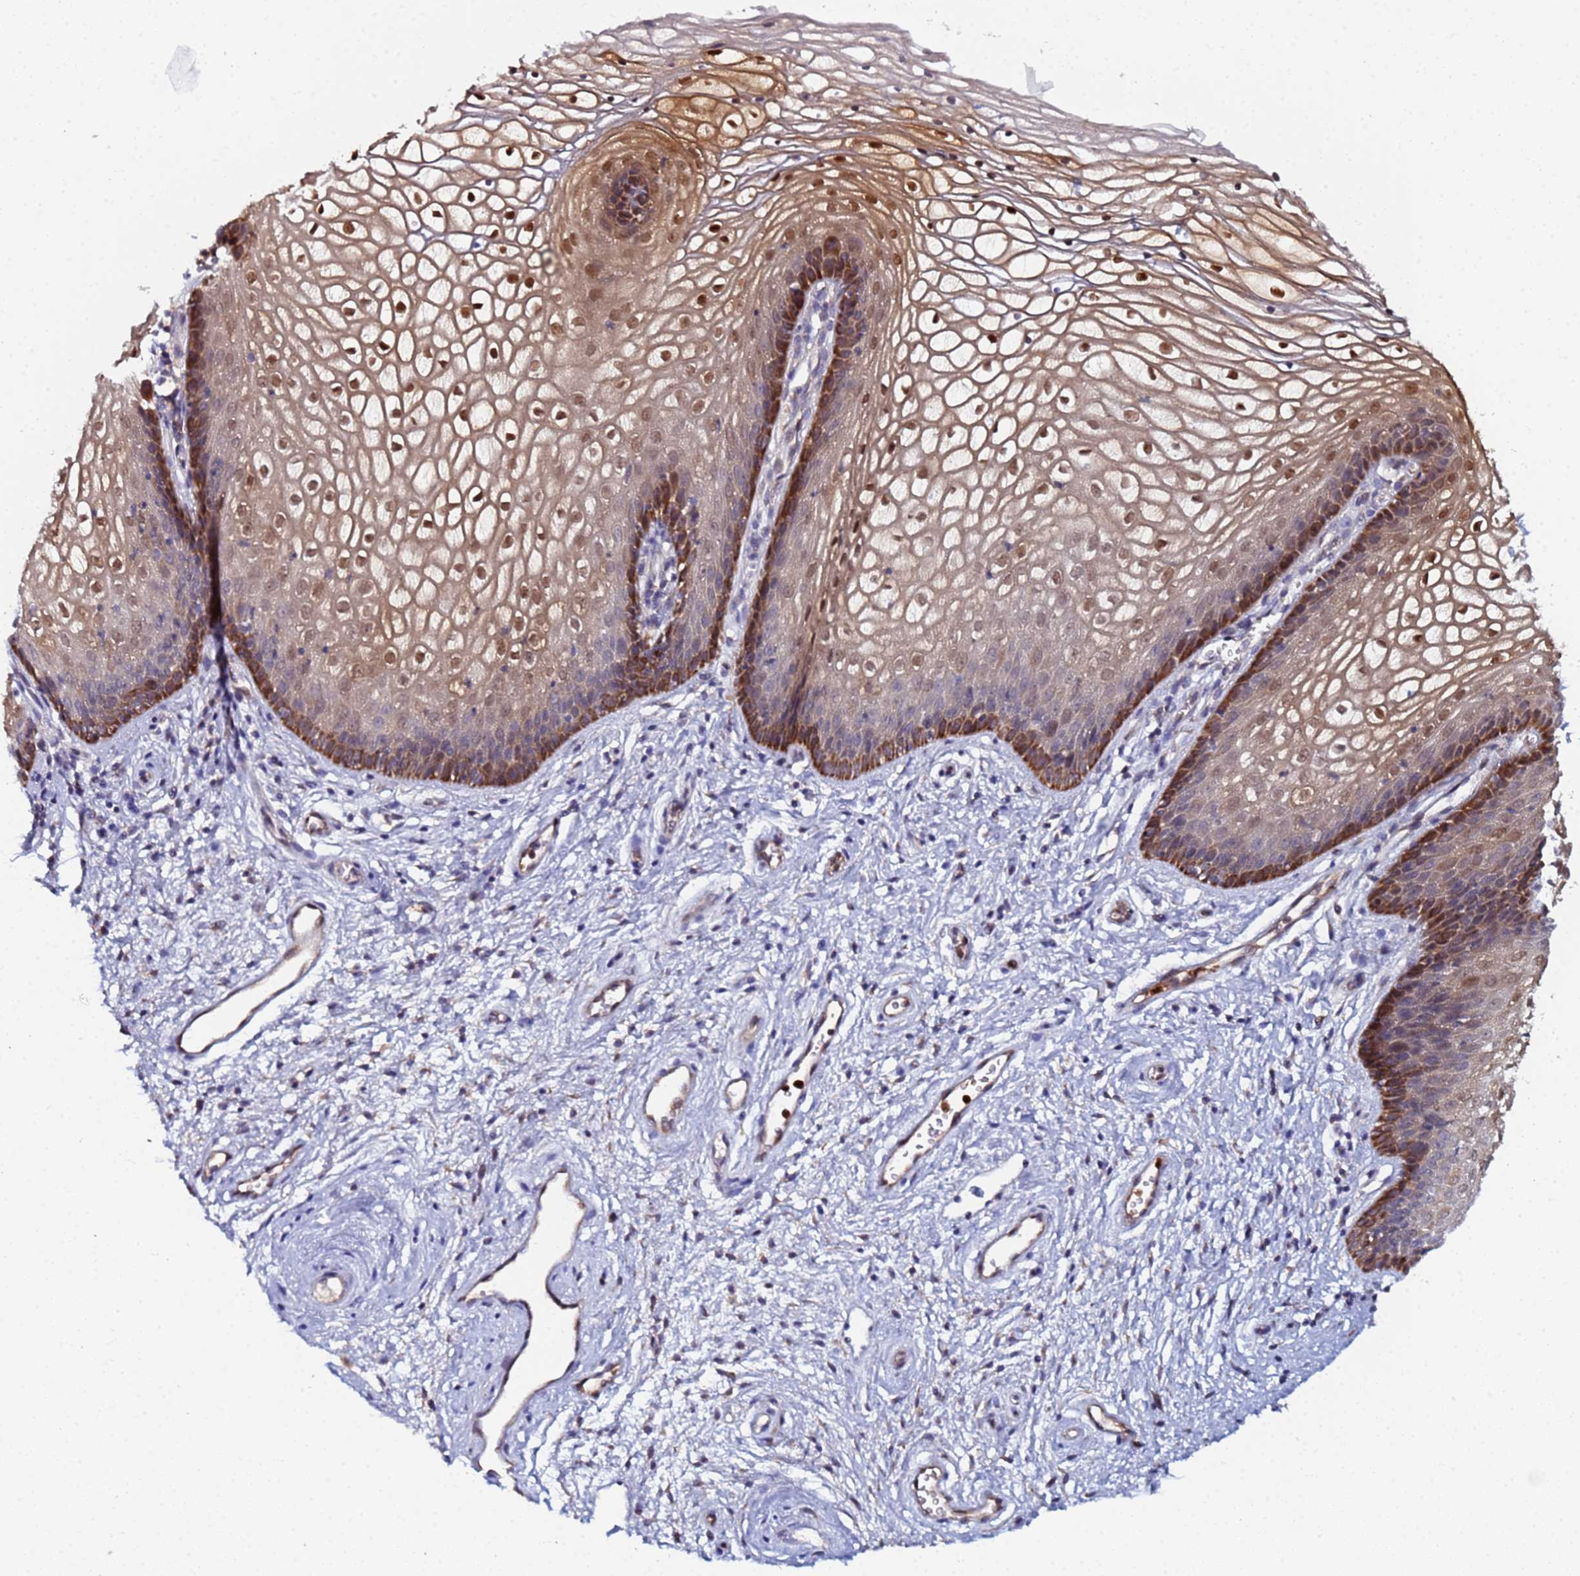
{"staining": {"intensity": "strong", "quantity": "25%-75%", "location": "cytoplasmic/membranous,nuclear"}, "tissue": "vagina", "cell_type": "Squamous epithelial cells", "image_type": "normal", "snomed": [{"axis": "morphology", "description": "Normal tissue, NOS"}, {"axis": "topography", "description": "Vagina"}], "caption": "Brown immunohistochemical staining in normal vagina demonstrates strong cytoplasmic/membranous,nuclear staining in about 25%-75% of squamous epithelial cells. Using DAB (brown) and hematoxylin (blue) stains, captured at high magnification using brightfield microscopy.", "gene": "CCDC127", "patient": {"sex": "female", "age": 34}}